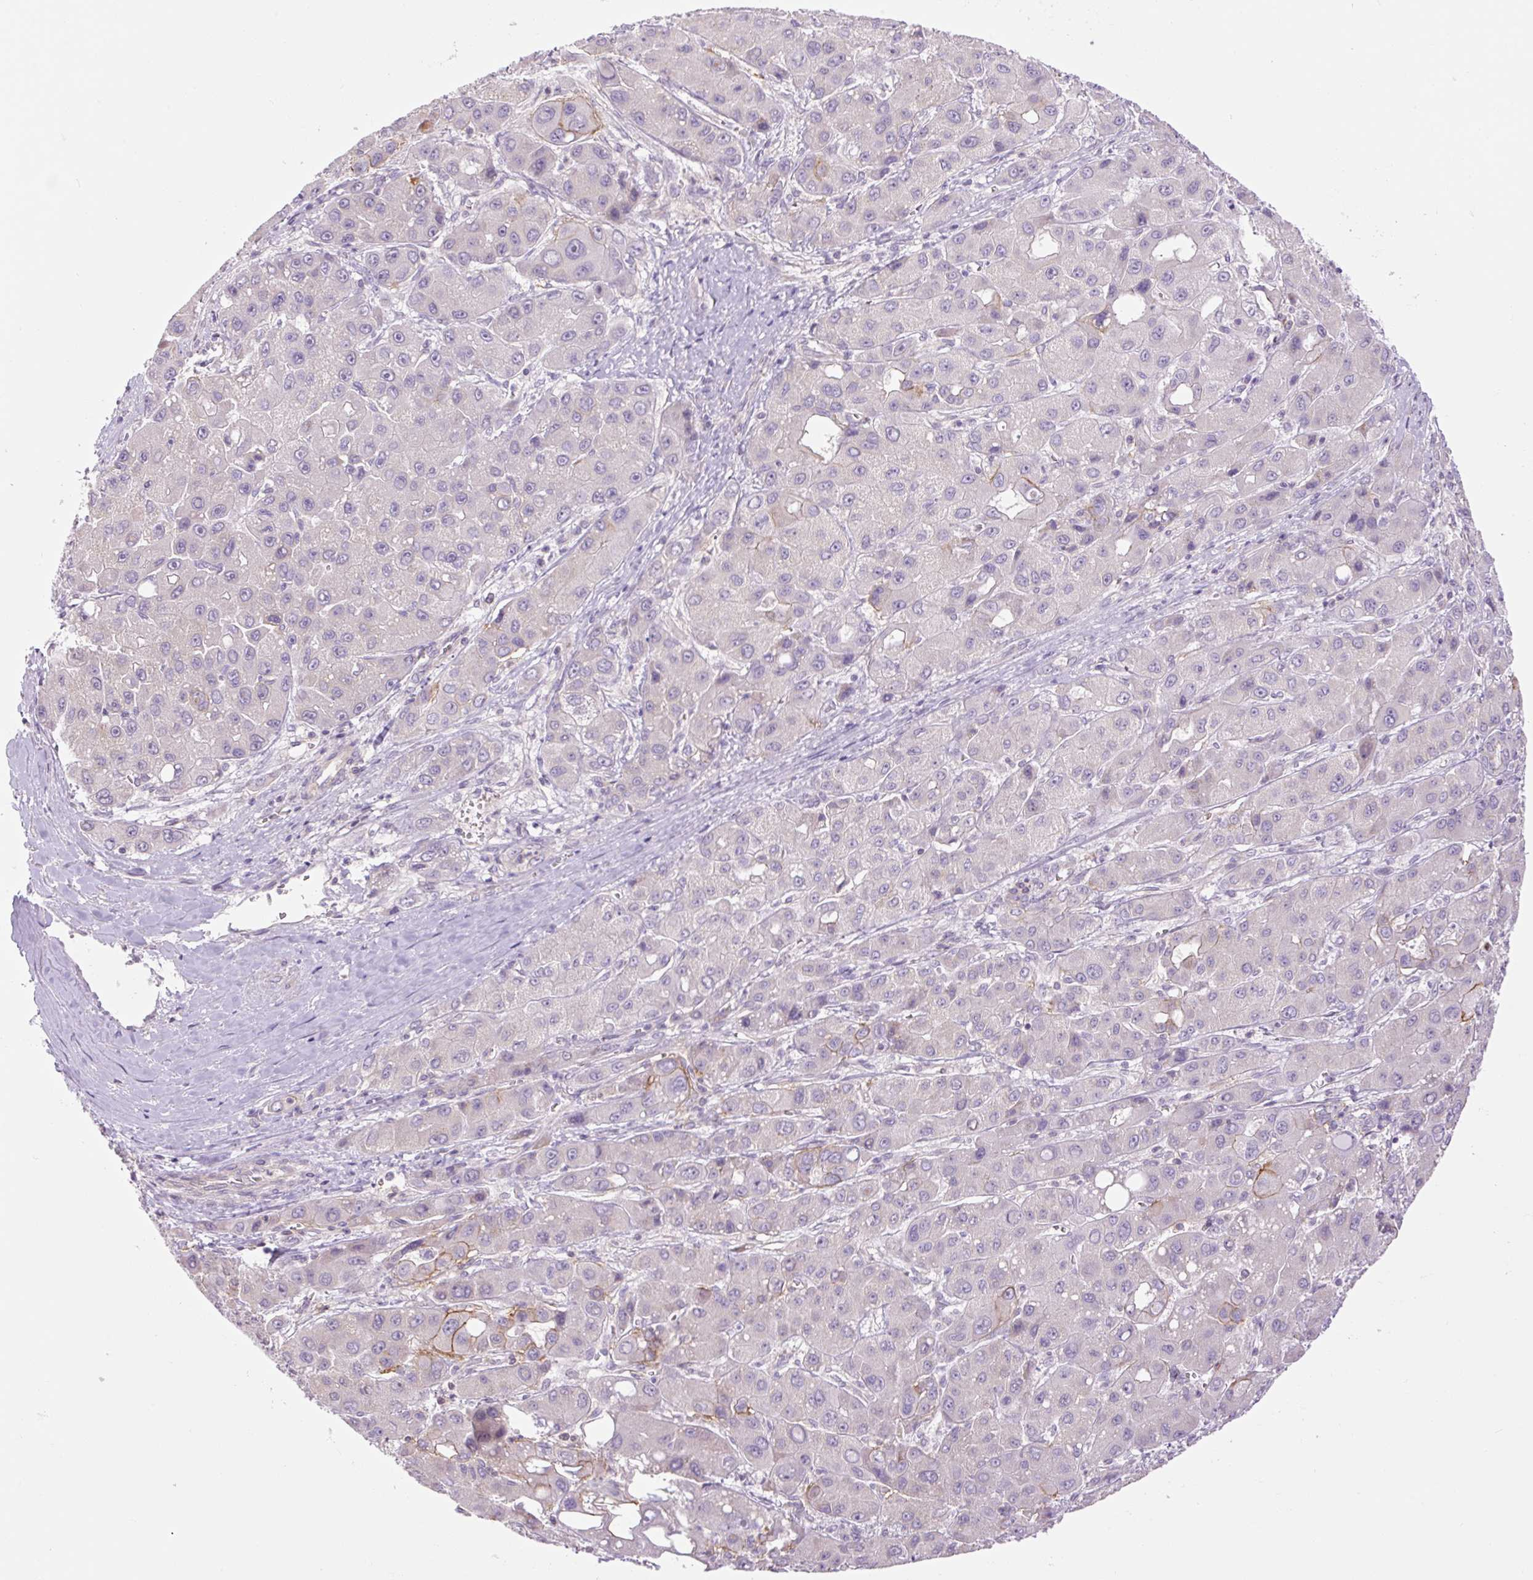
{"staining": {"intensity": "negative", "quantity": "none", "location": "none"}, "tissue": "liver cancer", "cell_type": "Tumor cells", "image_type": "cancer", "snomed": [{"axis": "morphology", "description": "Carcinoma, Hepatocellular, NOS"}, {"axis": "topography", "description": "Liver"}], "caption": "Immunohistochemistry (IHC) histopathology image of neoplastic tissue: liver cancer stained with DAB displays no significant protein expression in tumor cells.", "gene": "GRID2", "patient": {"sex": "male", "age": 55}}